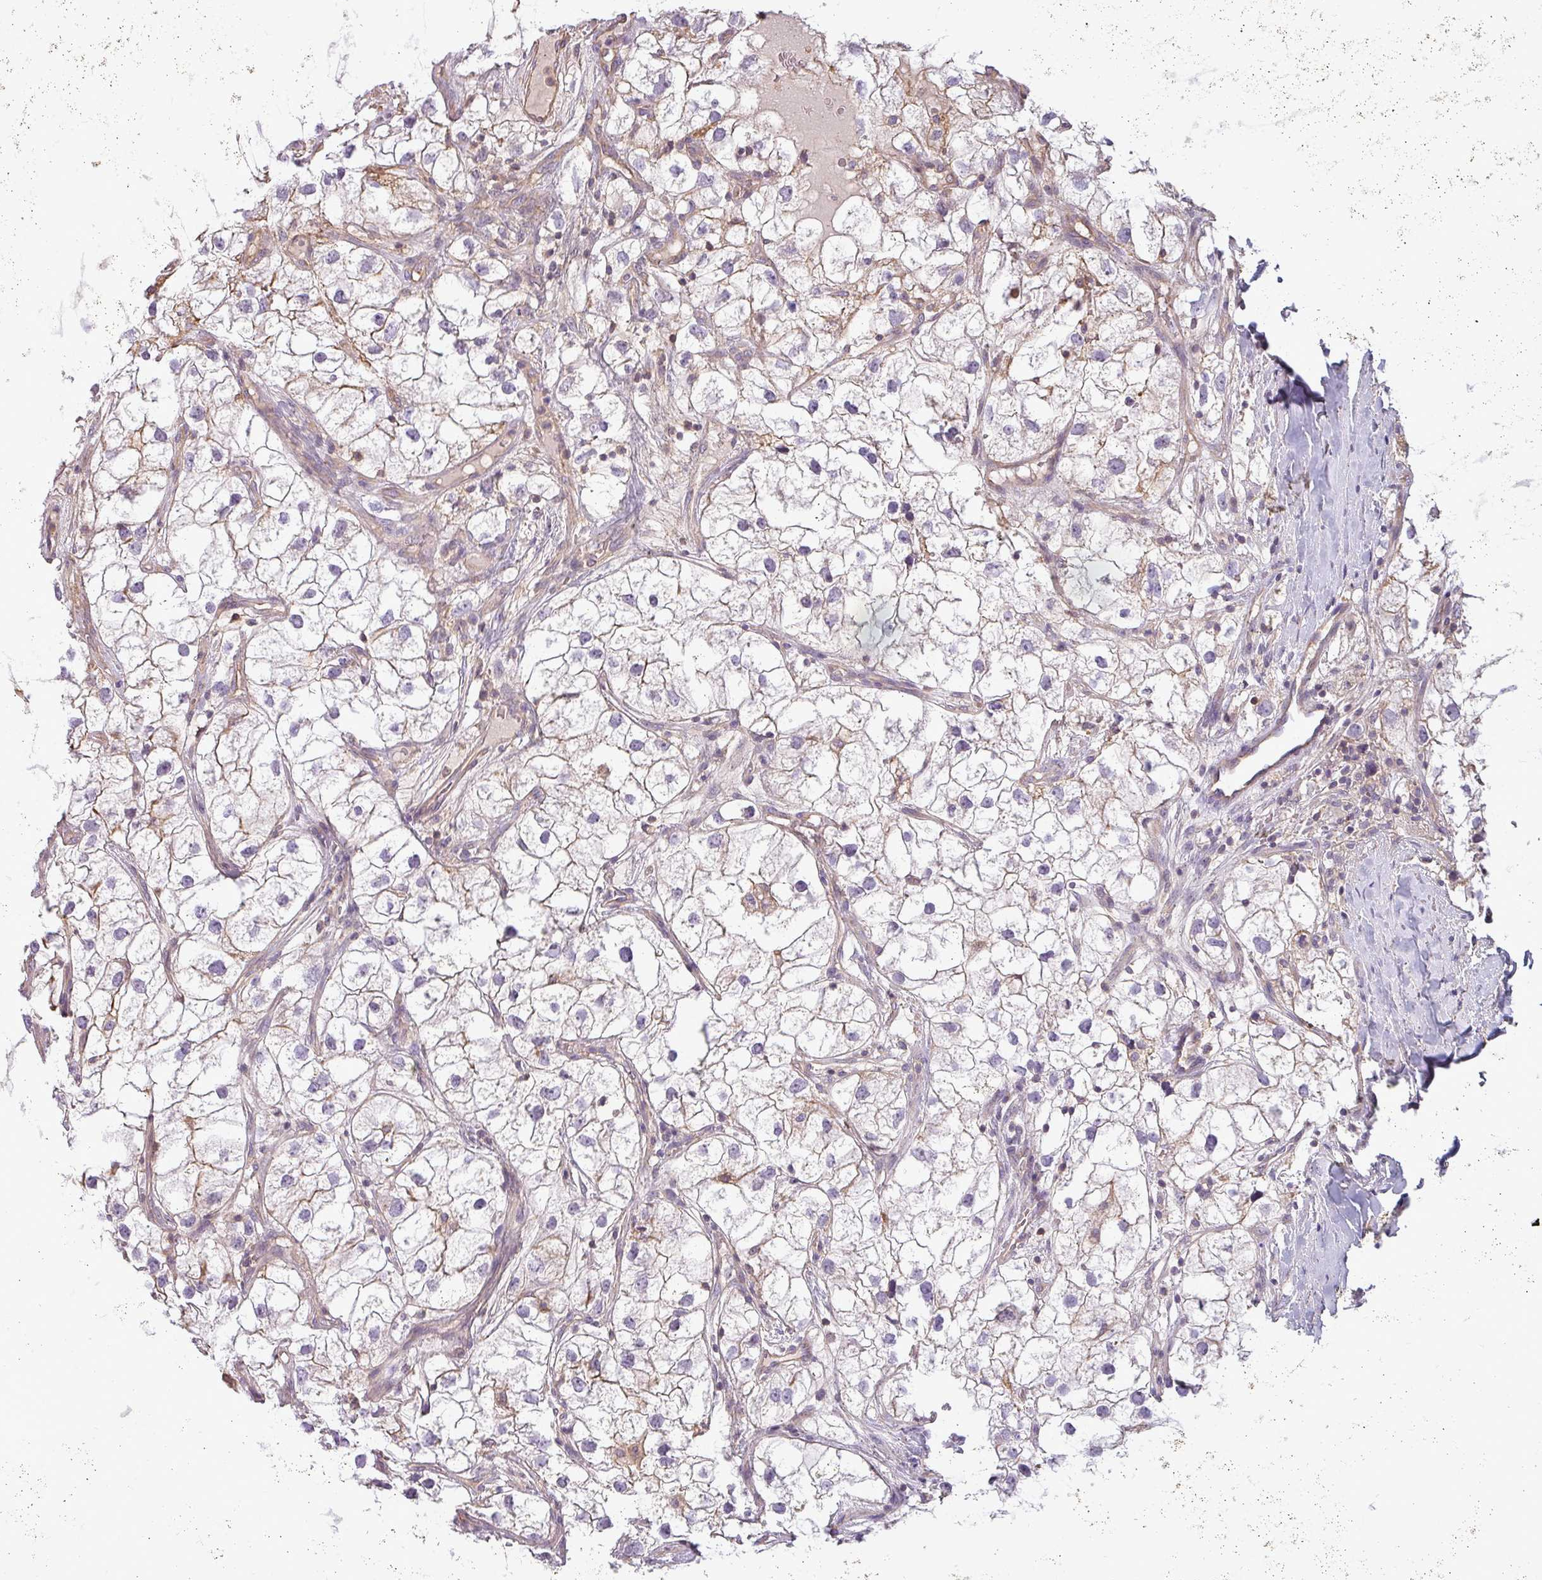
{"staining": {"intensity": "negative", "quantity": "none", "location": "none"}, "tissue": "renal cancer", "cell_type": "Tumor cells", "image_type": "cancer", "snomed": [{"axis": "morphology", "description": "Adenocarcinoma, NOS"}, {"axis": "topography", "description": "Kidney"}], "caption": "DAB immunohistochemical staining of human adenocarcinoma (renal) exhibits no significant staining in tumor cells.", "gene": "ZNF835", "patient": {"sex": "male", "age": 59}}